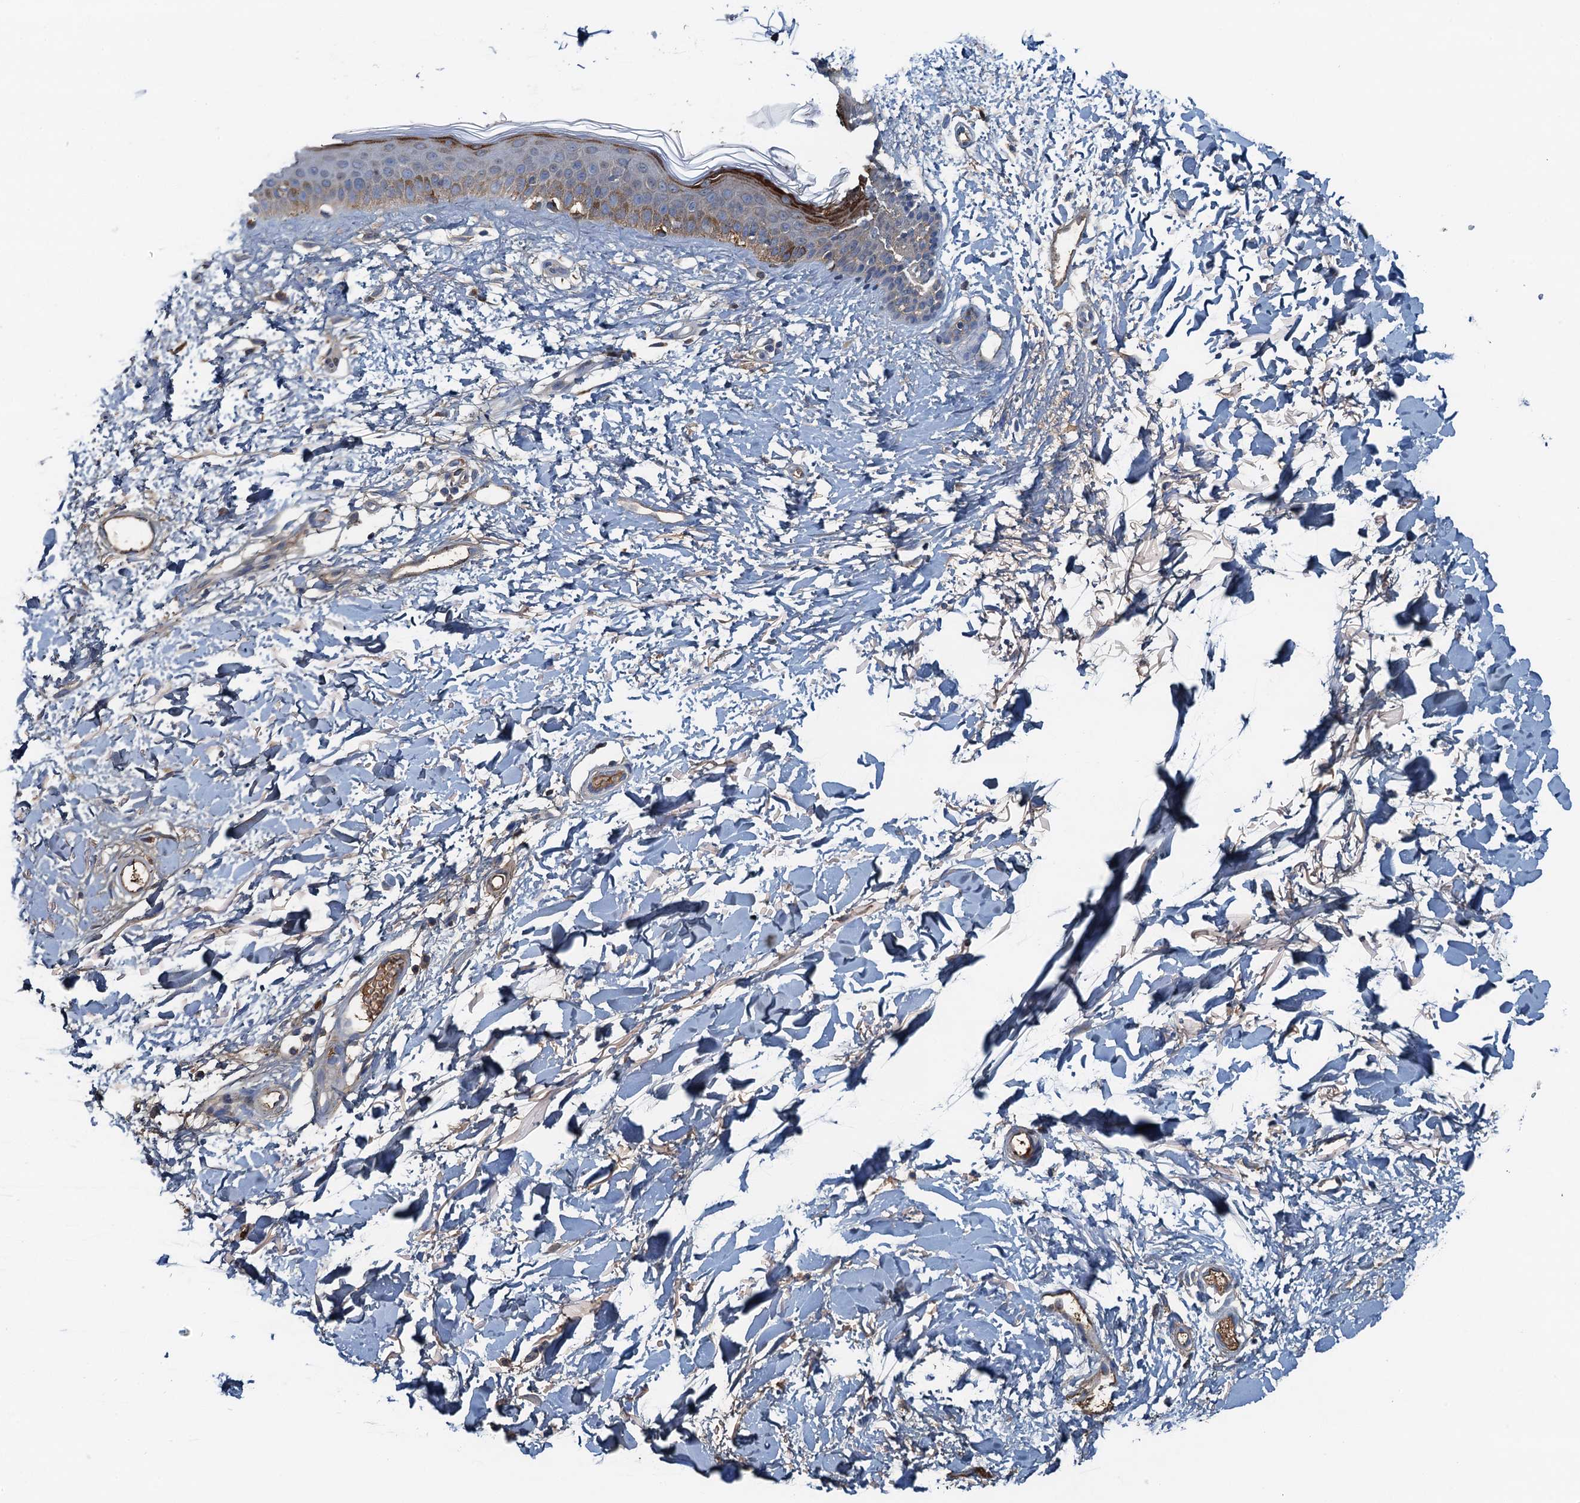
{"staining": {"intensity": "weak", "quantity": ">75%", "location": "cytoplasmic/membranous"}, "tissue": "skin", "cell_type": "Fibroblasts", "image_type": "normal", "snomed": [{"axis": "morphology", "description": "Normal tissue, NOS"}, {"axis": "topography", "description": "Skin"}], "caption": "Fibroblasts display weak cytoplasmic/membranous positivity in about >75% of cells in unremarkable skin. Using DAB (brown) and hematoxylin (blue) stains, captured at high magnification using brightfield microscopy.", "gene": "LSM14B", "patient": {"sex": "female", "age": 58}}